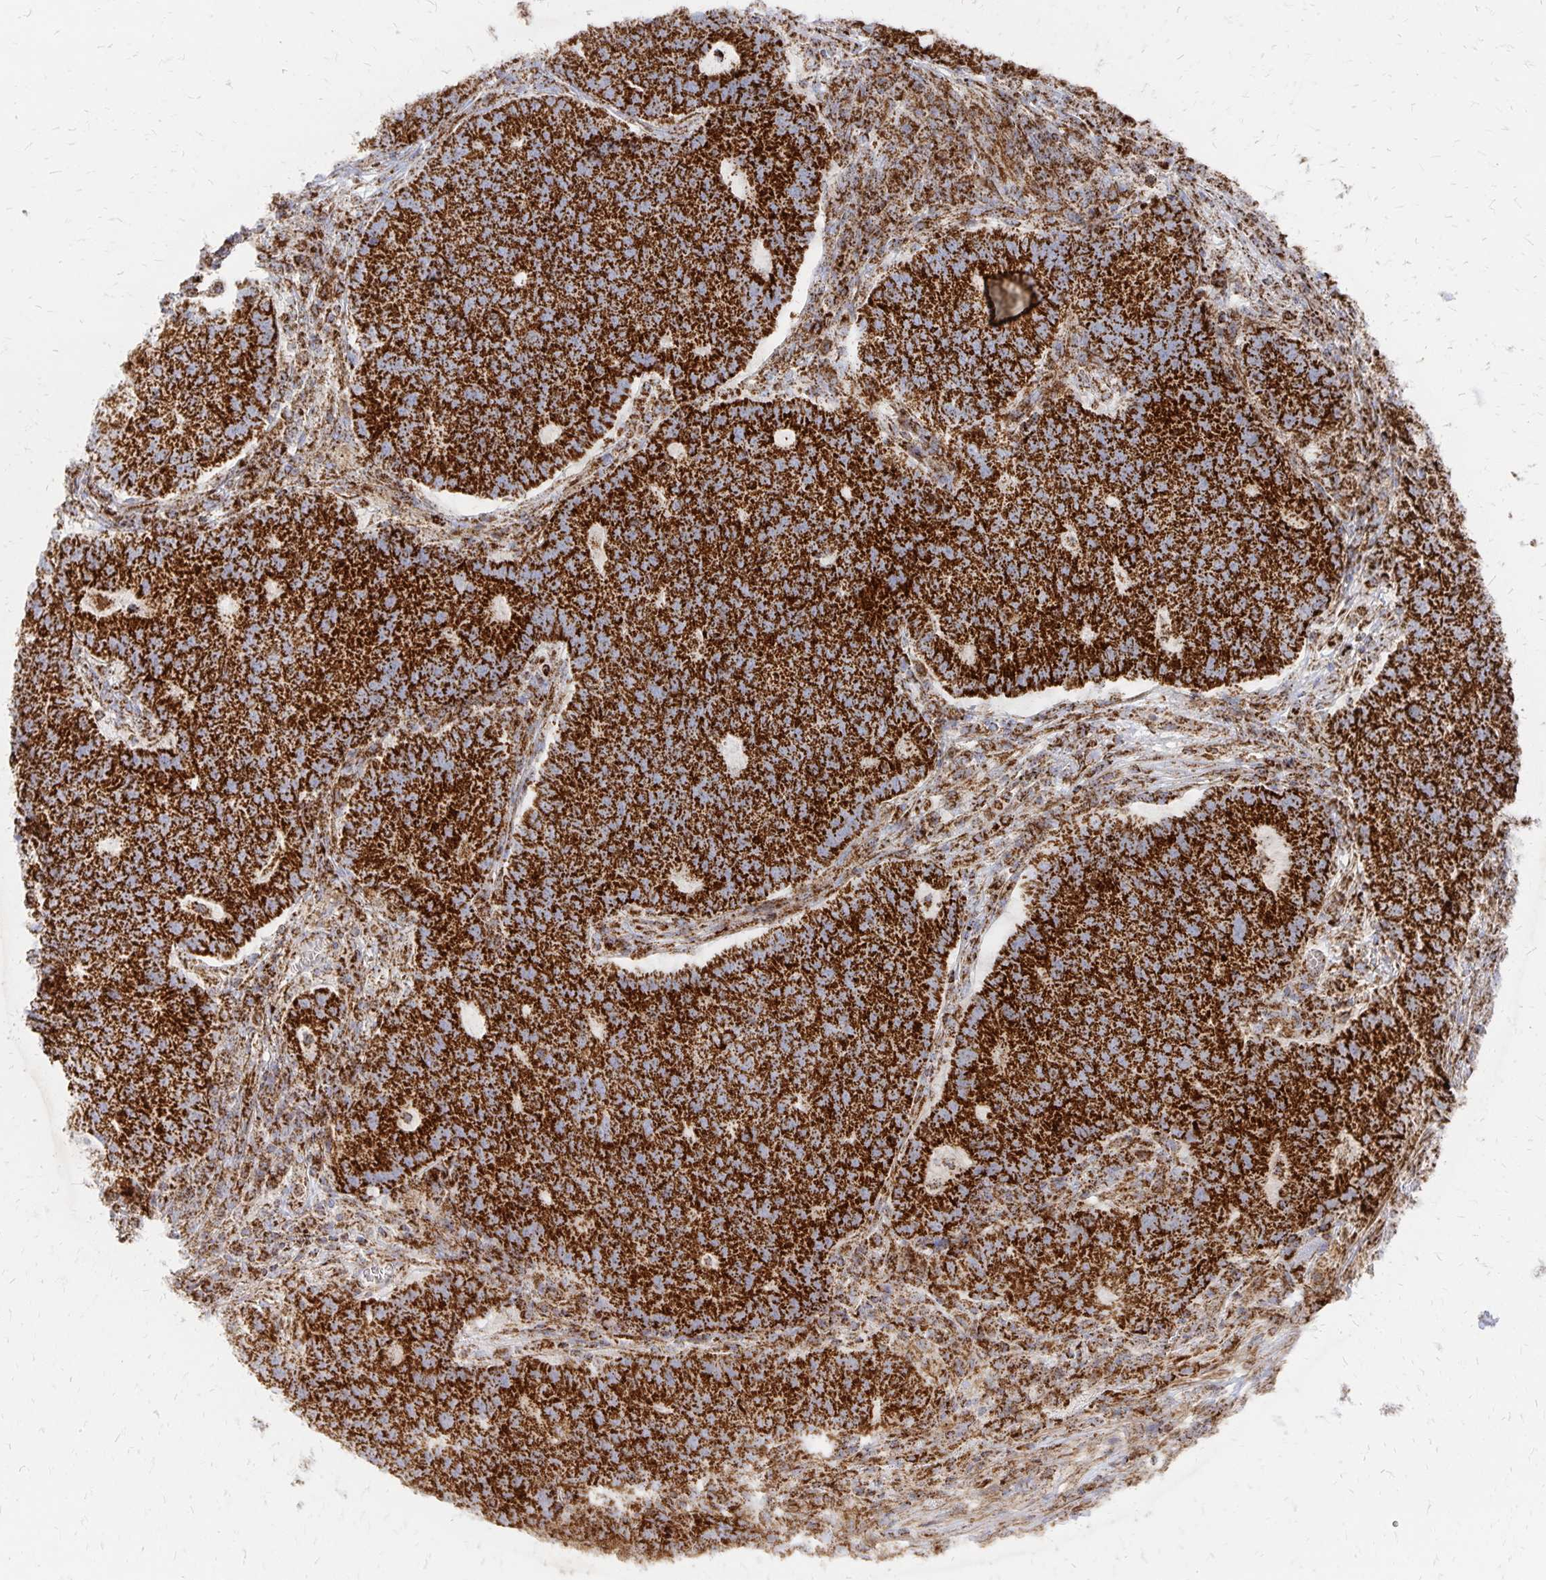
{"staining": {"intensity": "strong", "quantity": ">75%", "location": "cytoplasmic/membranous"}, "tissue": "lung cancer", "cell_type": "Tumor cells", "image_type": "cancer", "snomed": [{"axis": "morphology", "description": "Adenocarcinoma, NOS"}, {"axis": "topography", "description": "Lung"}], "caption": "A high amount of strong cytoplasmic/membranous staining is present in approximately >75% of tumor cells in adenocarcinoma (lung) tissue.", "gene": "STOML2", "patient": {"sex": "male", "age": 57}}